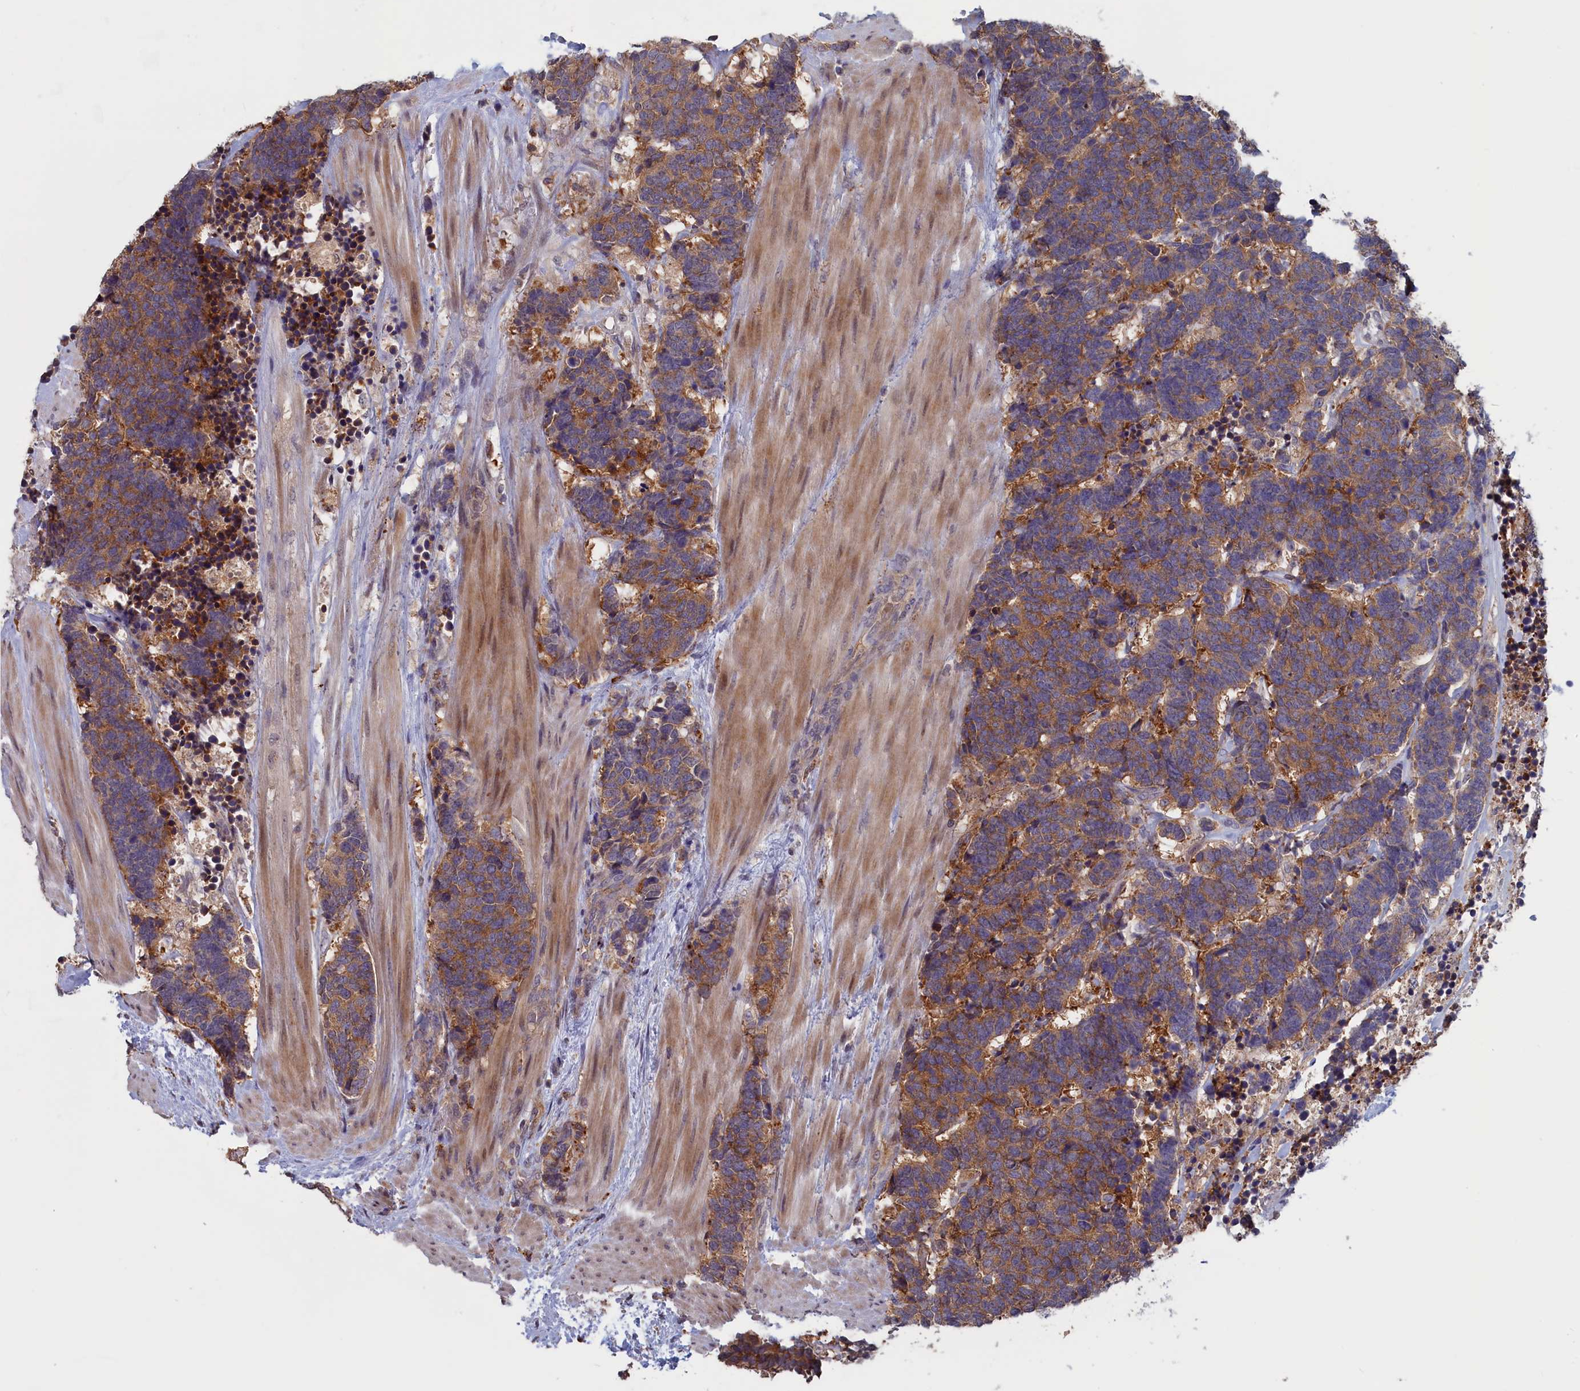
{"staining": {"intensity": "moderate", "quantity": ">75%", "location": "cytoplasmic/membranous"}, "tissue": "carcinoid", "cell_type": "Tumor cells", "image_type": "cancer", "snomed": [{"axis": "morphology", "description": "Carcinoma, NOS"}, {"axis": "morphology", "description": "Carcinoid, malignant, NOS"}, {"axis": "topography", "description": "Urinary bladder"}], "caption": "The histopathology image reveals immunohistochemical staining of carcinoid (malignant). There is moderate cytoplasmic/membranous staining is appreciated in about >75% of tumor cells.", "gene": "CACTIN", "patient": {"sex": "male", "age": 57}}